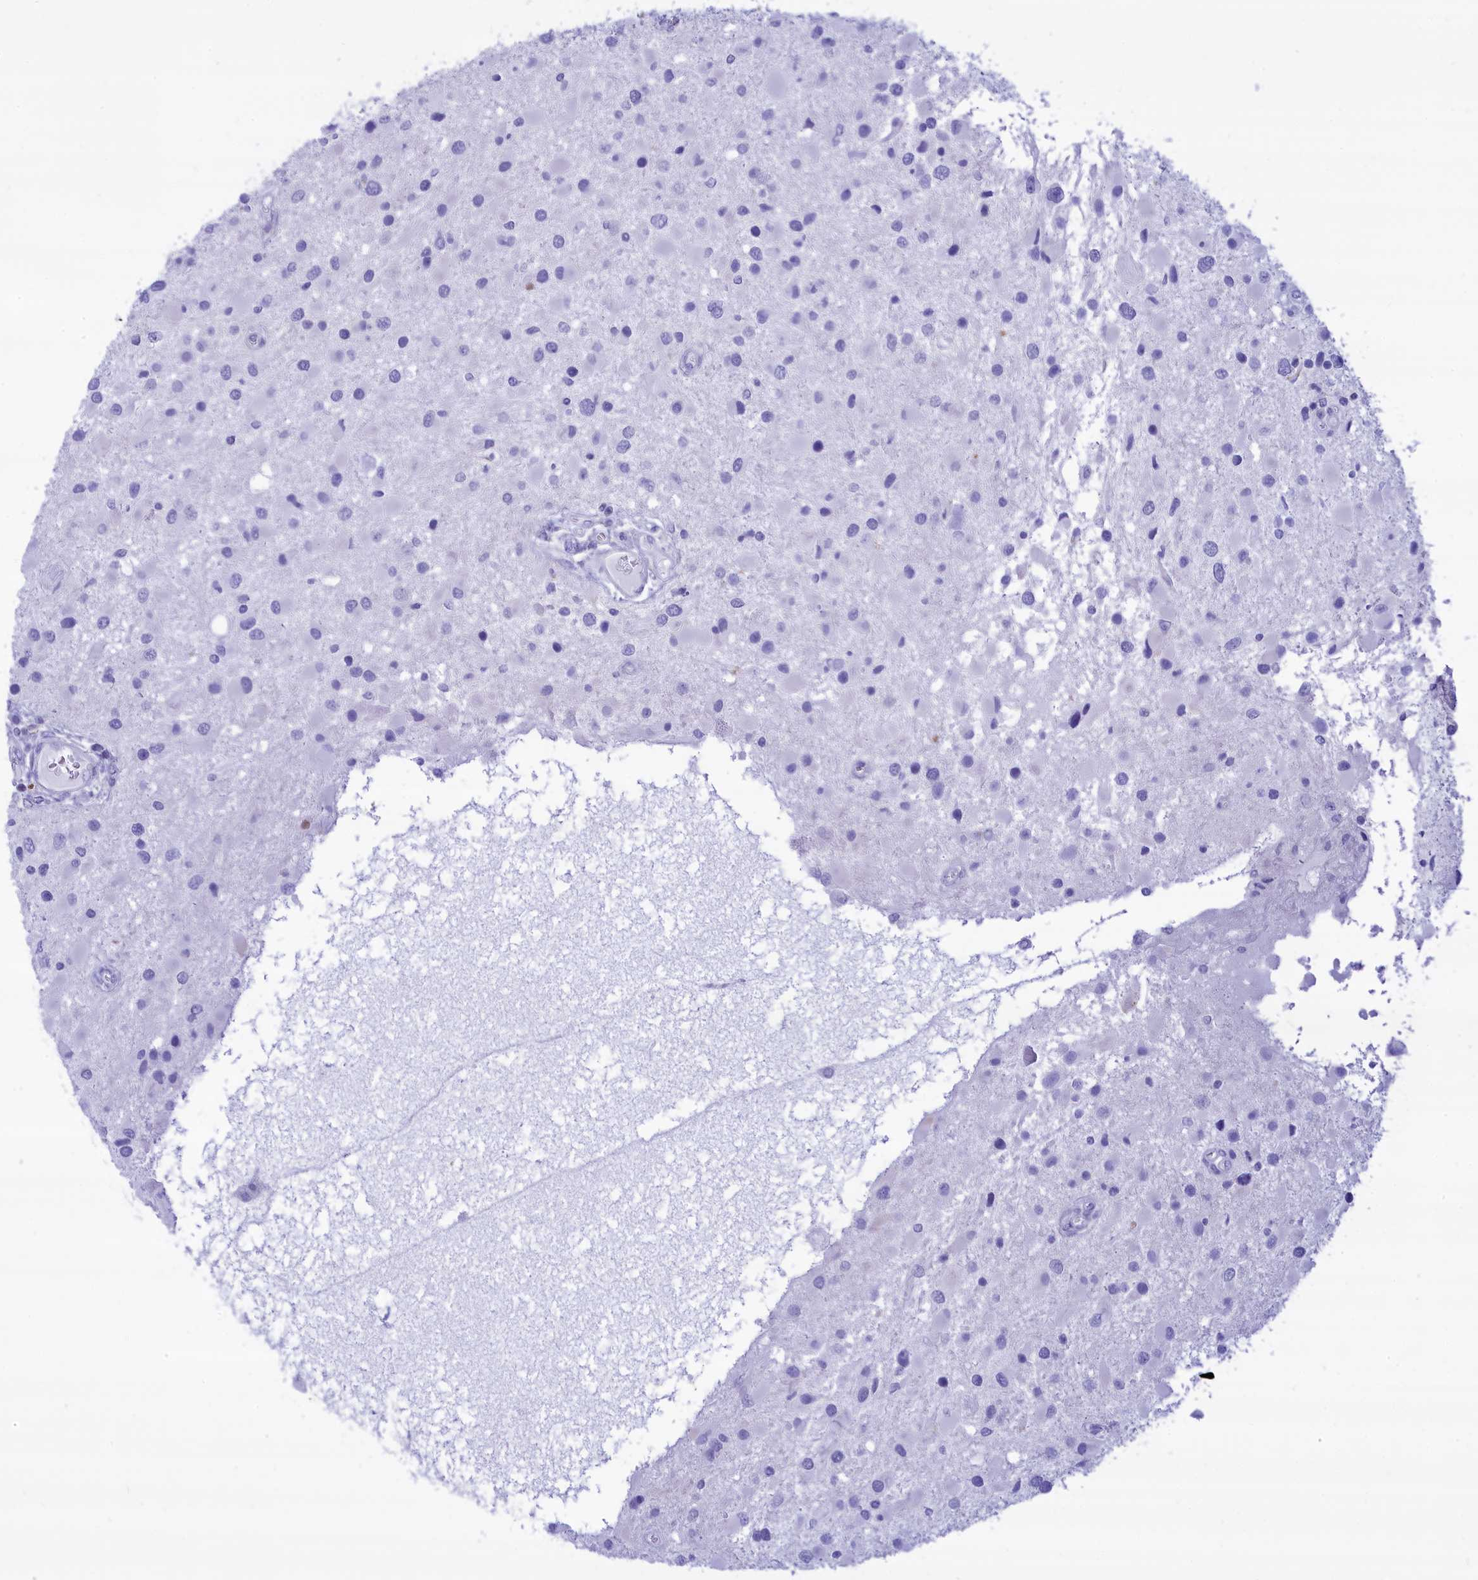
{"staining": {"intensity": "negative", "quantity": "none", "location": "none"}, "tissue": "glioma", "cell_type": "Tumor cells", "image_type": "cancer", "snomed": [{"axis": "morphology", "description": "Glioma, malignant, High grade"}, {"axis": "topography", "description": "Brain"}], "caption": "Immunohistochemistry (IHC) of malignant high-grade glioma exhibits no staining in tumor cells.", "gene": "GLYATL1", "patient": {"sex": "male", "age": 53}}